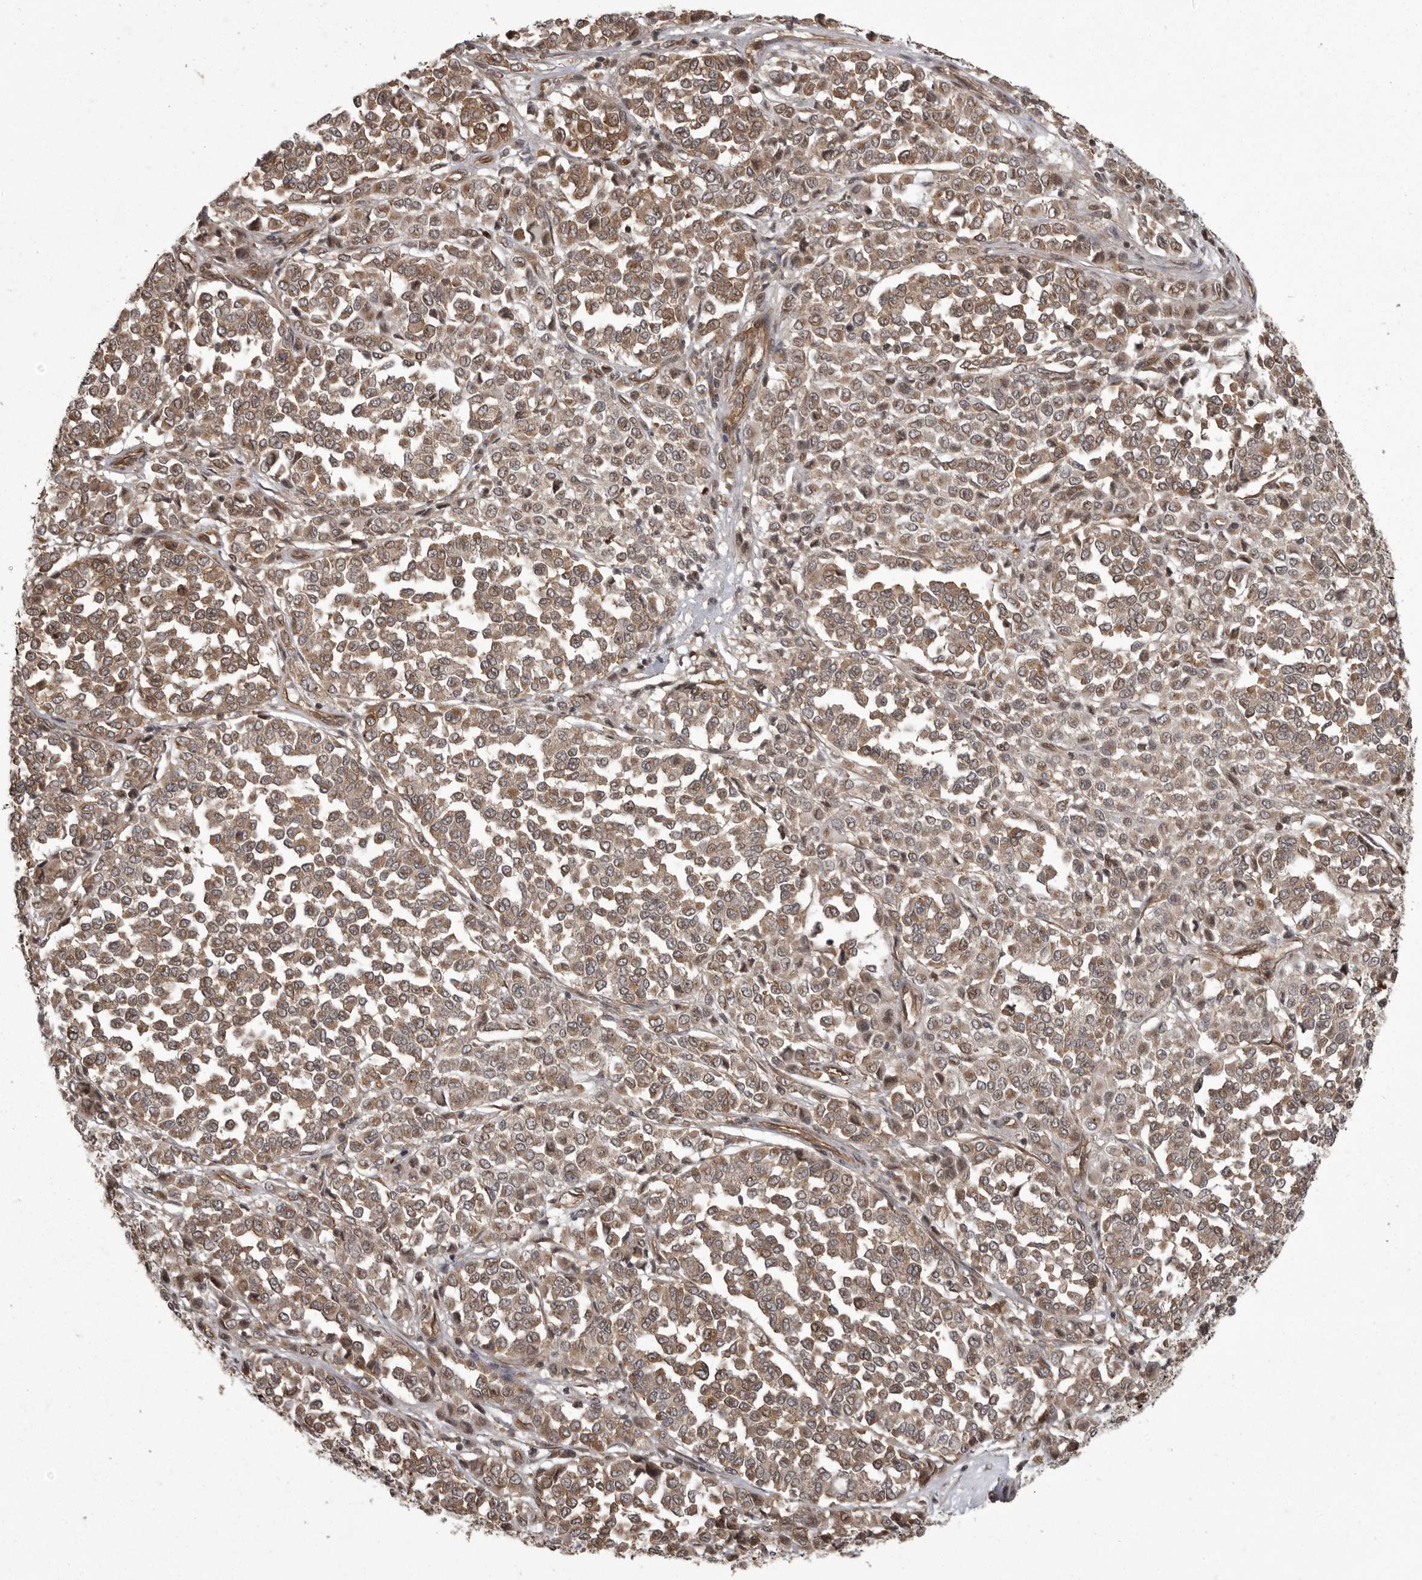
{"staining": {"intensity": "moderate", "quantity": ">75%", "location": "cytoplasmic/membranous"}, "tissue": "melanoma", "cell_type": "Tumor cells", "image_type": "cancer", "snomed": [{"axis": "morphology", "description": "Malignant melanoma, Metastatic site"}, {"axis": "topography", "description": "Pancreas"}], "caption": "High-magnification brightfield microscopy of malignant melanoma (metastatic site) stained with DAB (3,3'-diaminobenzidine) (brown) and counterstained with hematoxylin (blue). tumor cells exhibit moderate cytoplasmic/membranous expression is appreciated in approximately>75% of cells.", "gene": "DNAJC8", "patient": {"sex": "female", "age": 30}}